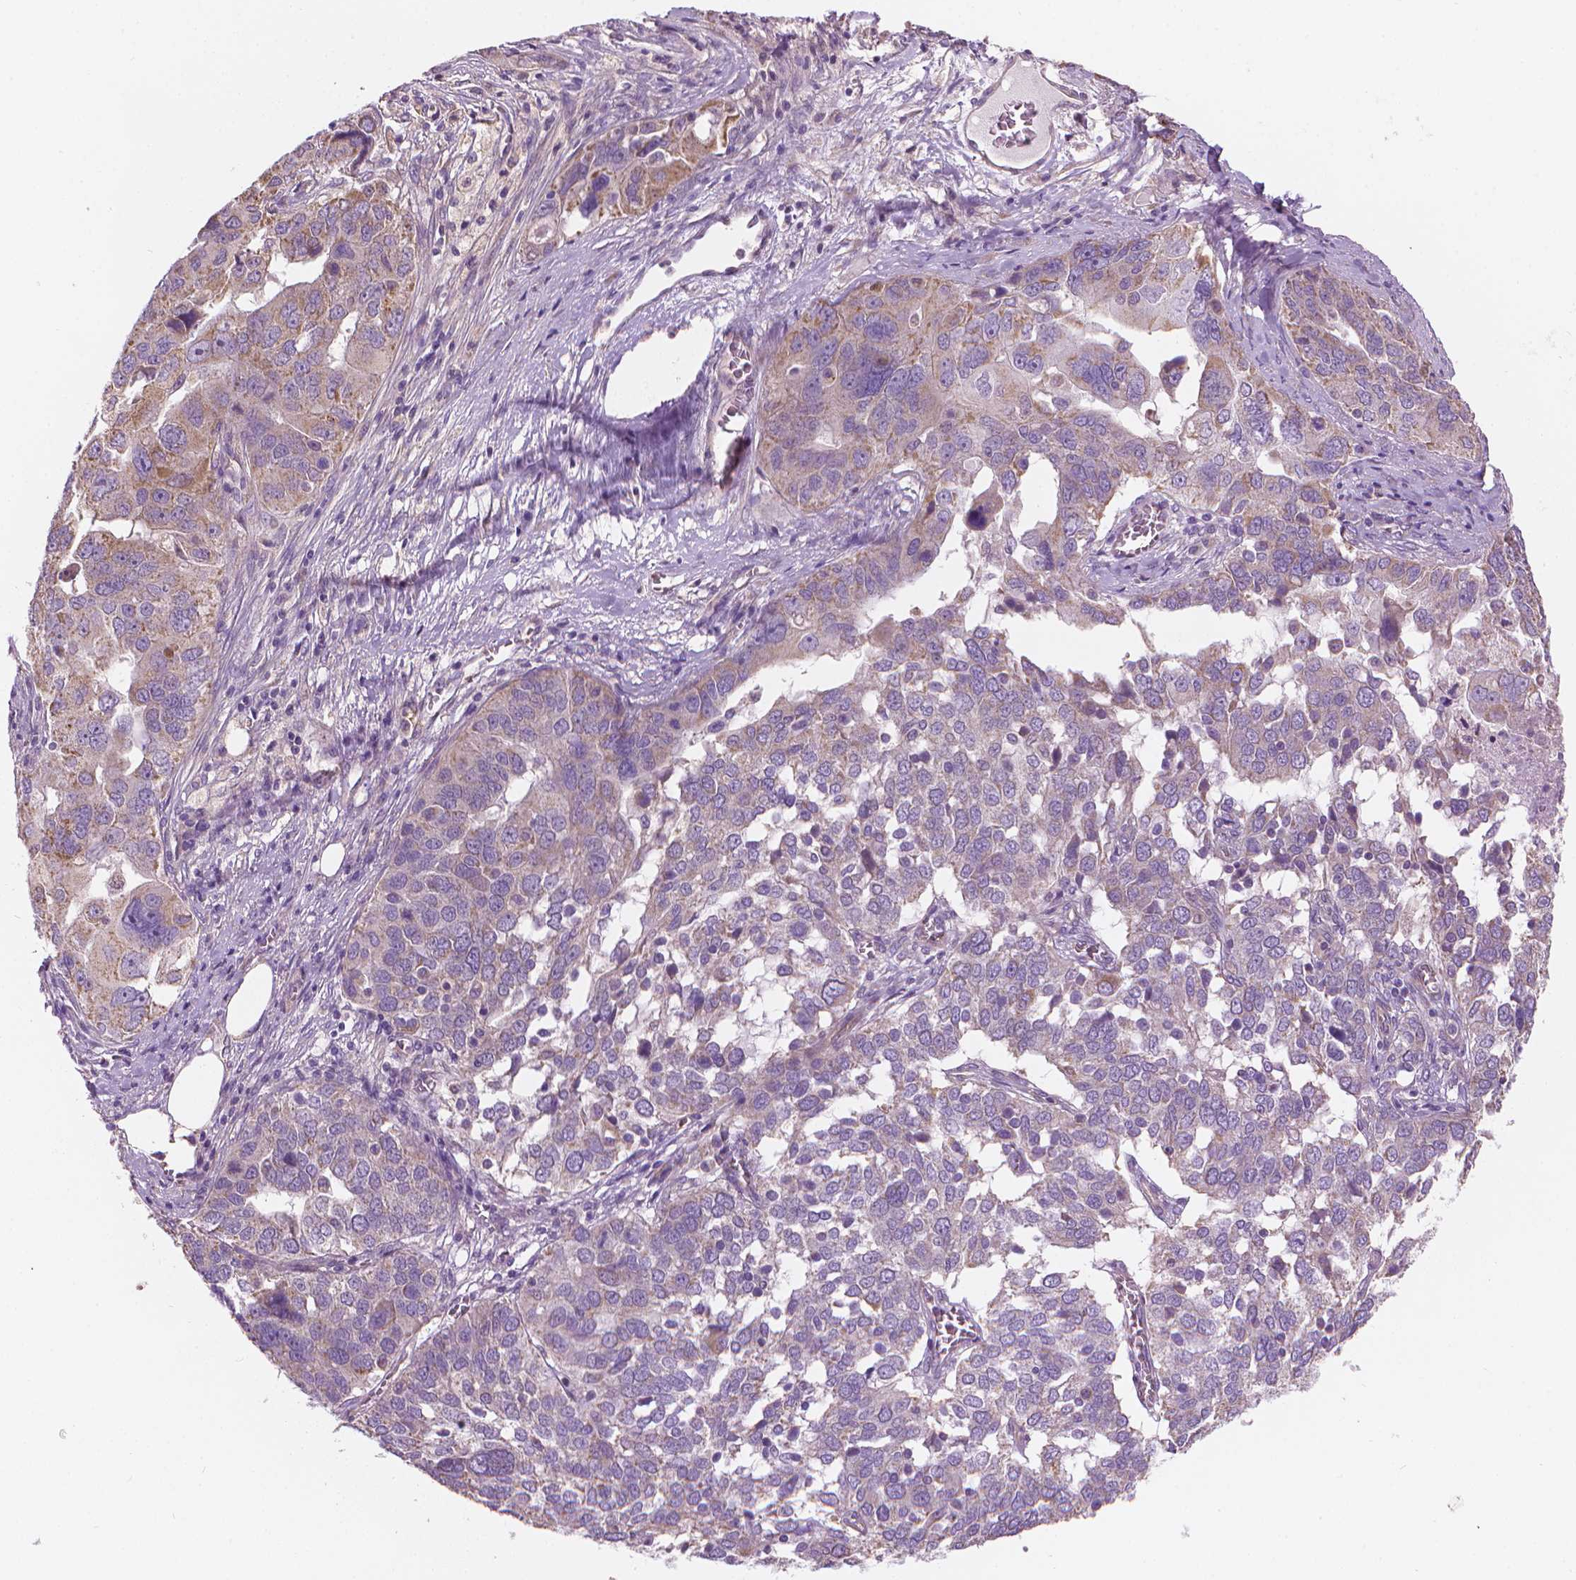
{"staining": {"intensity": "weak", "quantity": "<25%", "location": "cytoplasmic/membranous"}, "tissue": "ovarian cancer", "cell_type": "Tumor cells", "image_type": "cancer", "snomed": [{"axis": "morphology", "description": "Carcinoma, endometroid"}, {"axis": "topography", "description": "Soft tissue"}, {"axis": "topography", "description": "Ovary"}], "caption": "Image shows no protein positivity in tumor cells of ovarian cancer tissue. Brightfield microscopy of IHC stained with DAB (3,3'-diaminobenzidine) (brown) and hematoxylin (blue), captured at high magnification.", "gene": "TTC29", "patient": {"sex": "female", "age": 52}}